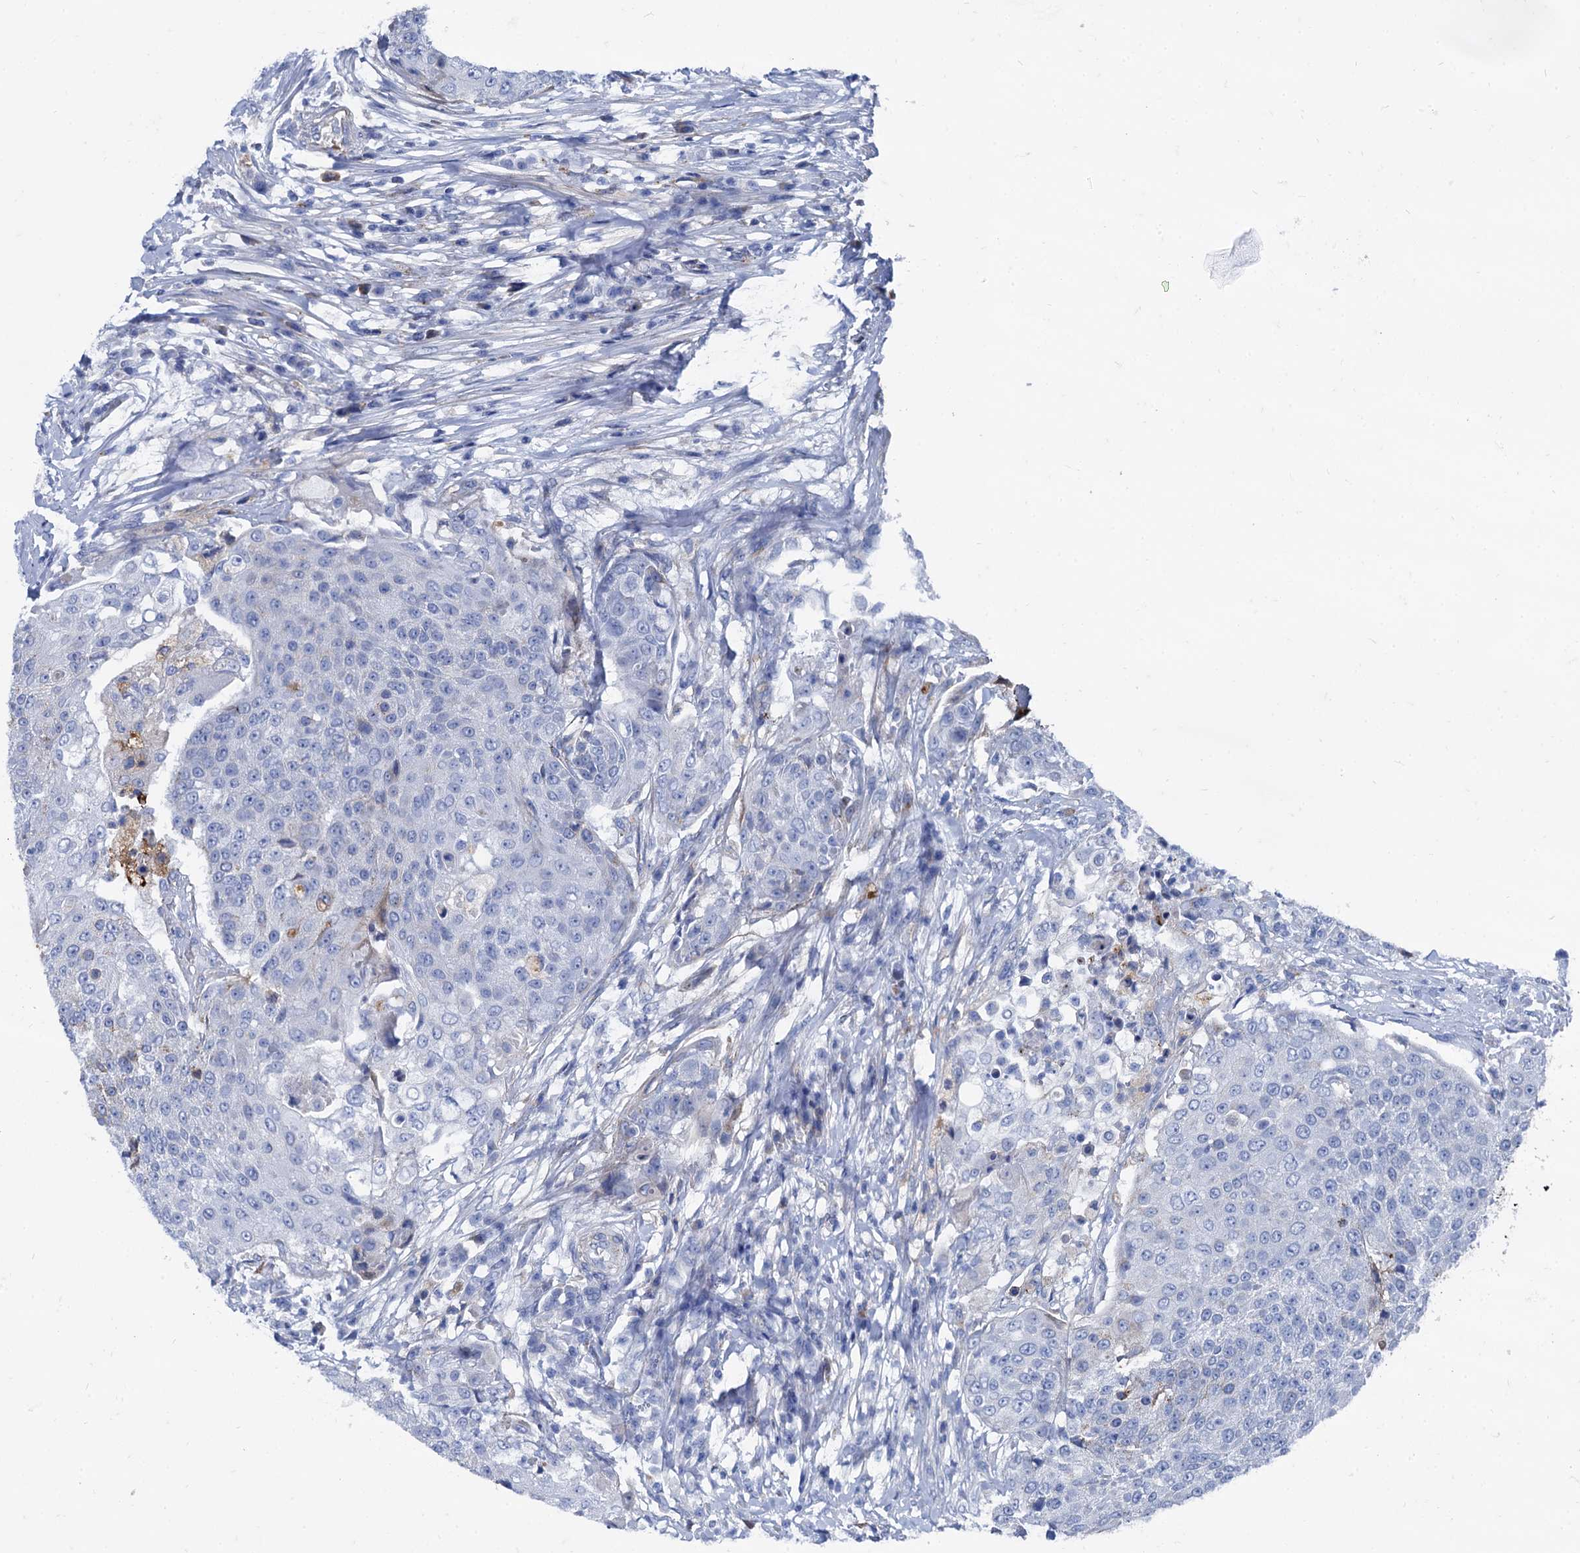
{"staining": {"intensity": "negative", "quantity": "none", "location": "none"}, "tissue": "urothelial cancer", "cell_type": "Tumor cells", "image_type": "cancer", "snomed": [{"axis": "morphology", "description": "Urothelial carcinoma, High grade"}, {"axis": "topography", "description": "Urinary bladder"}], "caption": "IHC image of human urothelial carcinoma (high-grade) stained for a protein (brown), which exhibits no staining in tumor cells.", "gene": "APOD", "patient": {"sex": "female", "age": 63}}